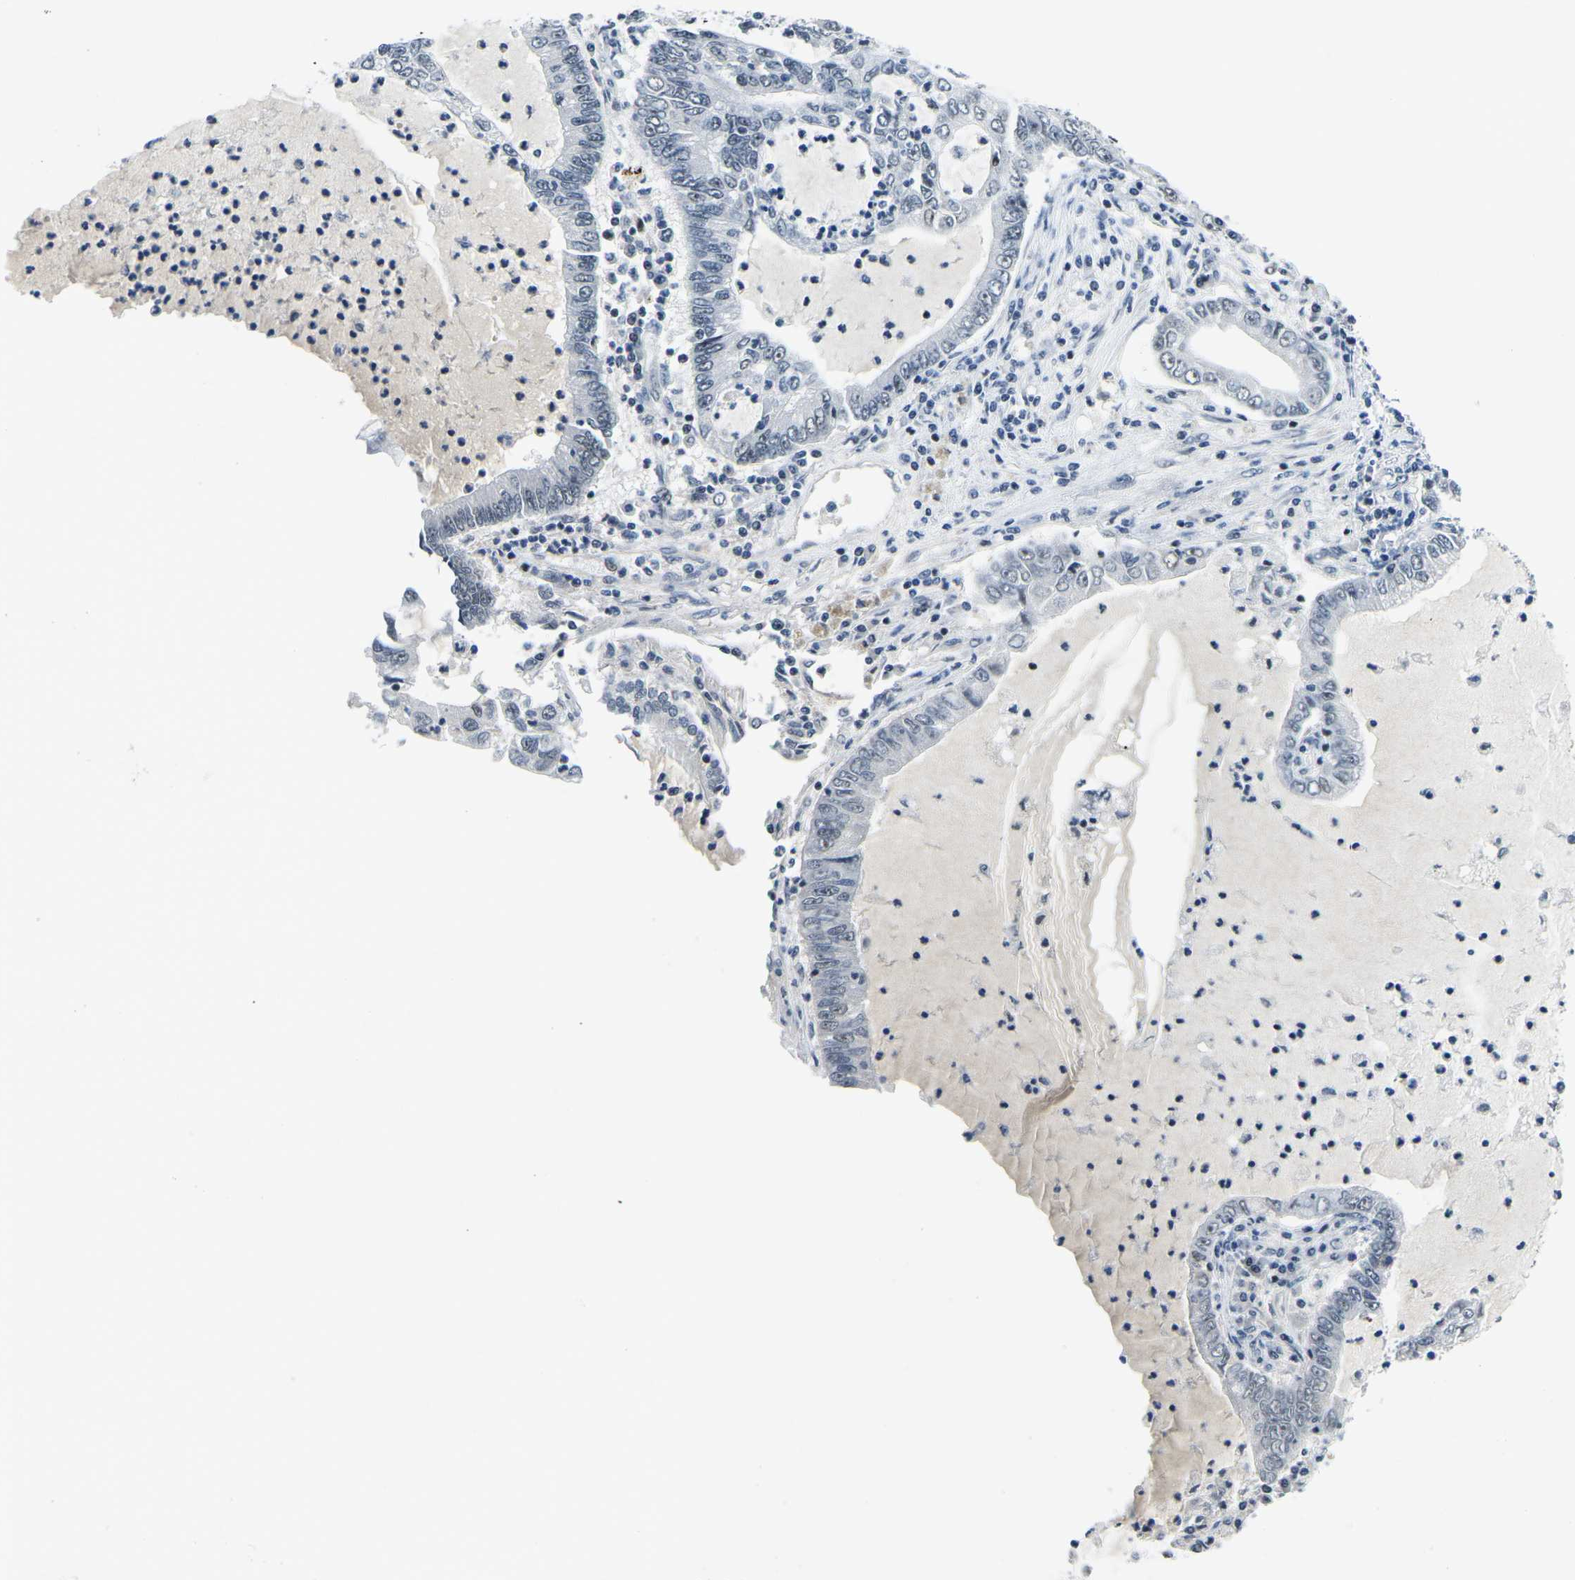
{"staining": {"intensity": "negative", "quantity": "none", "location": "none"}, "tissue": "lung cancer", "cell_type": "Tumor cells", "image_type": "cancer", "snomed": [{"axis": "morphology", "description": "Adenocarcinoma, NOS"}, {"axis": "topography", "description": "Lung"}], "caption": "High magnification brightfield microscopy of lung adenocarcinoma stained with DAB (brown) and counterstained with hematoxylin (blue): tumor cells show no significant staining. The staining is performed using DAB brown chromogen with nuclei counter-stained in using hematoxylin.", "gene": "PRPF8", "patient": {"sex": "female", "age": 51}}